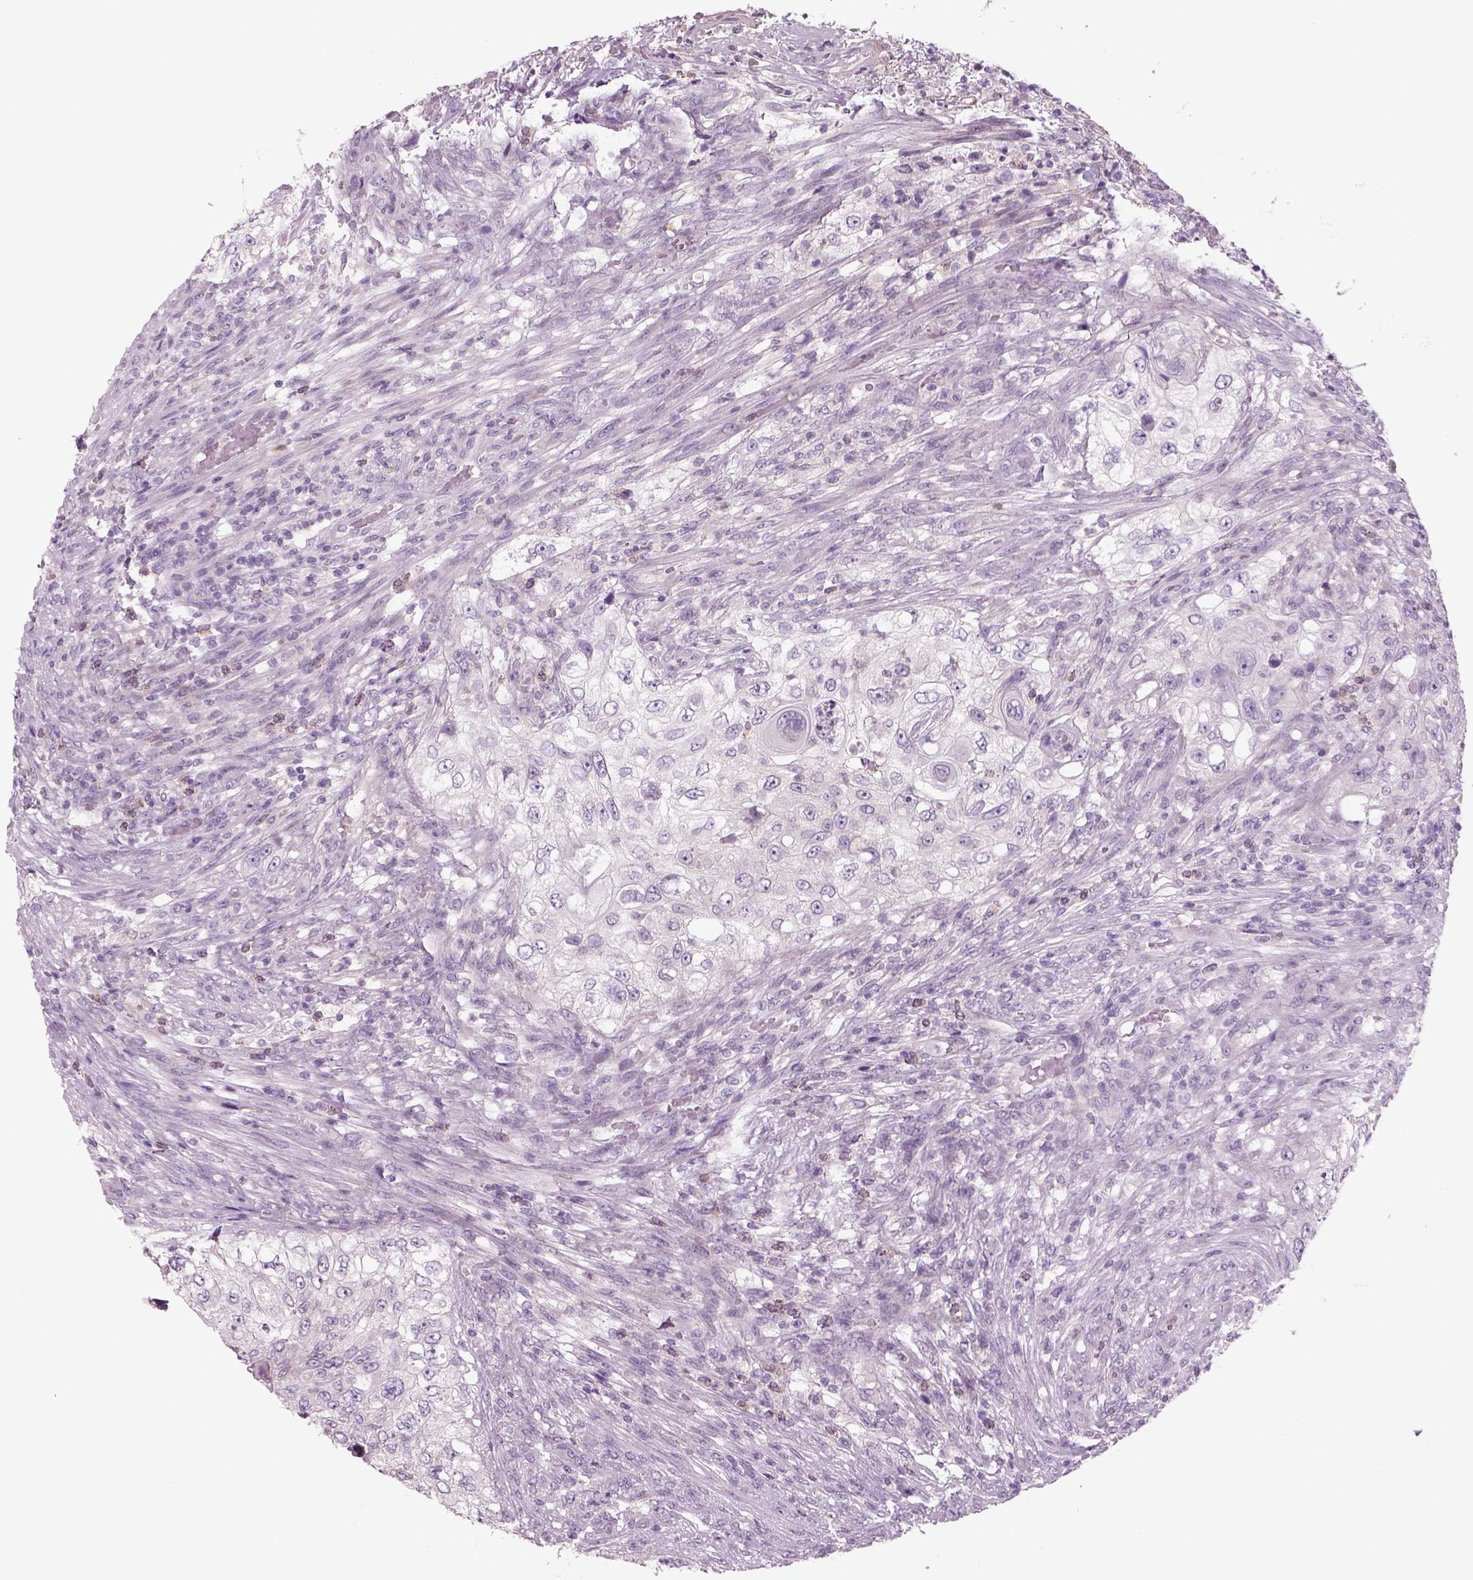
{"staining": {"intensity": "negative", "quantity": "none", "location": "none"}, "tissue": "urothelial cancer", "cell_type": "Tumor cells", "image_type": "cancer", "snomed": [{"axis": "morphology", "description": "Urothelial carcinoma, High grade"}, {"axis": "topography", "description": "Urinary bladder"}], "caption": "IHC image of human urothelial carcinoma (high-grade) stained for a protein (brown), which reveals no positivity in tumor cells.", "gene": "MDH1B", "patient": {"sex": "female", "age": 60}}